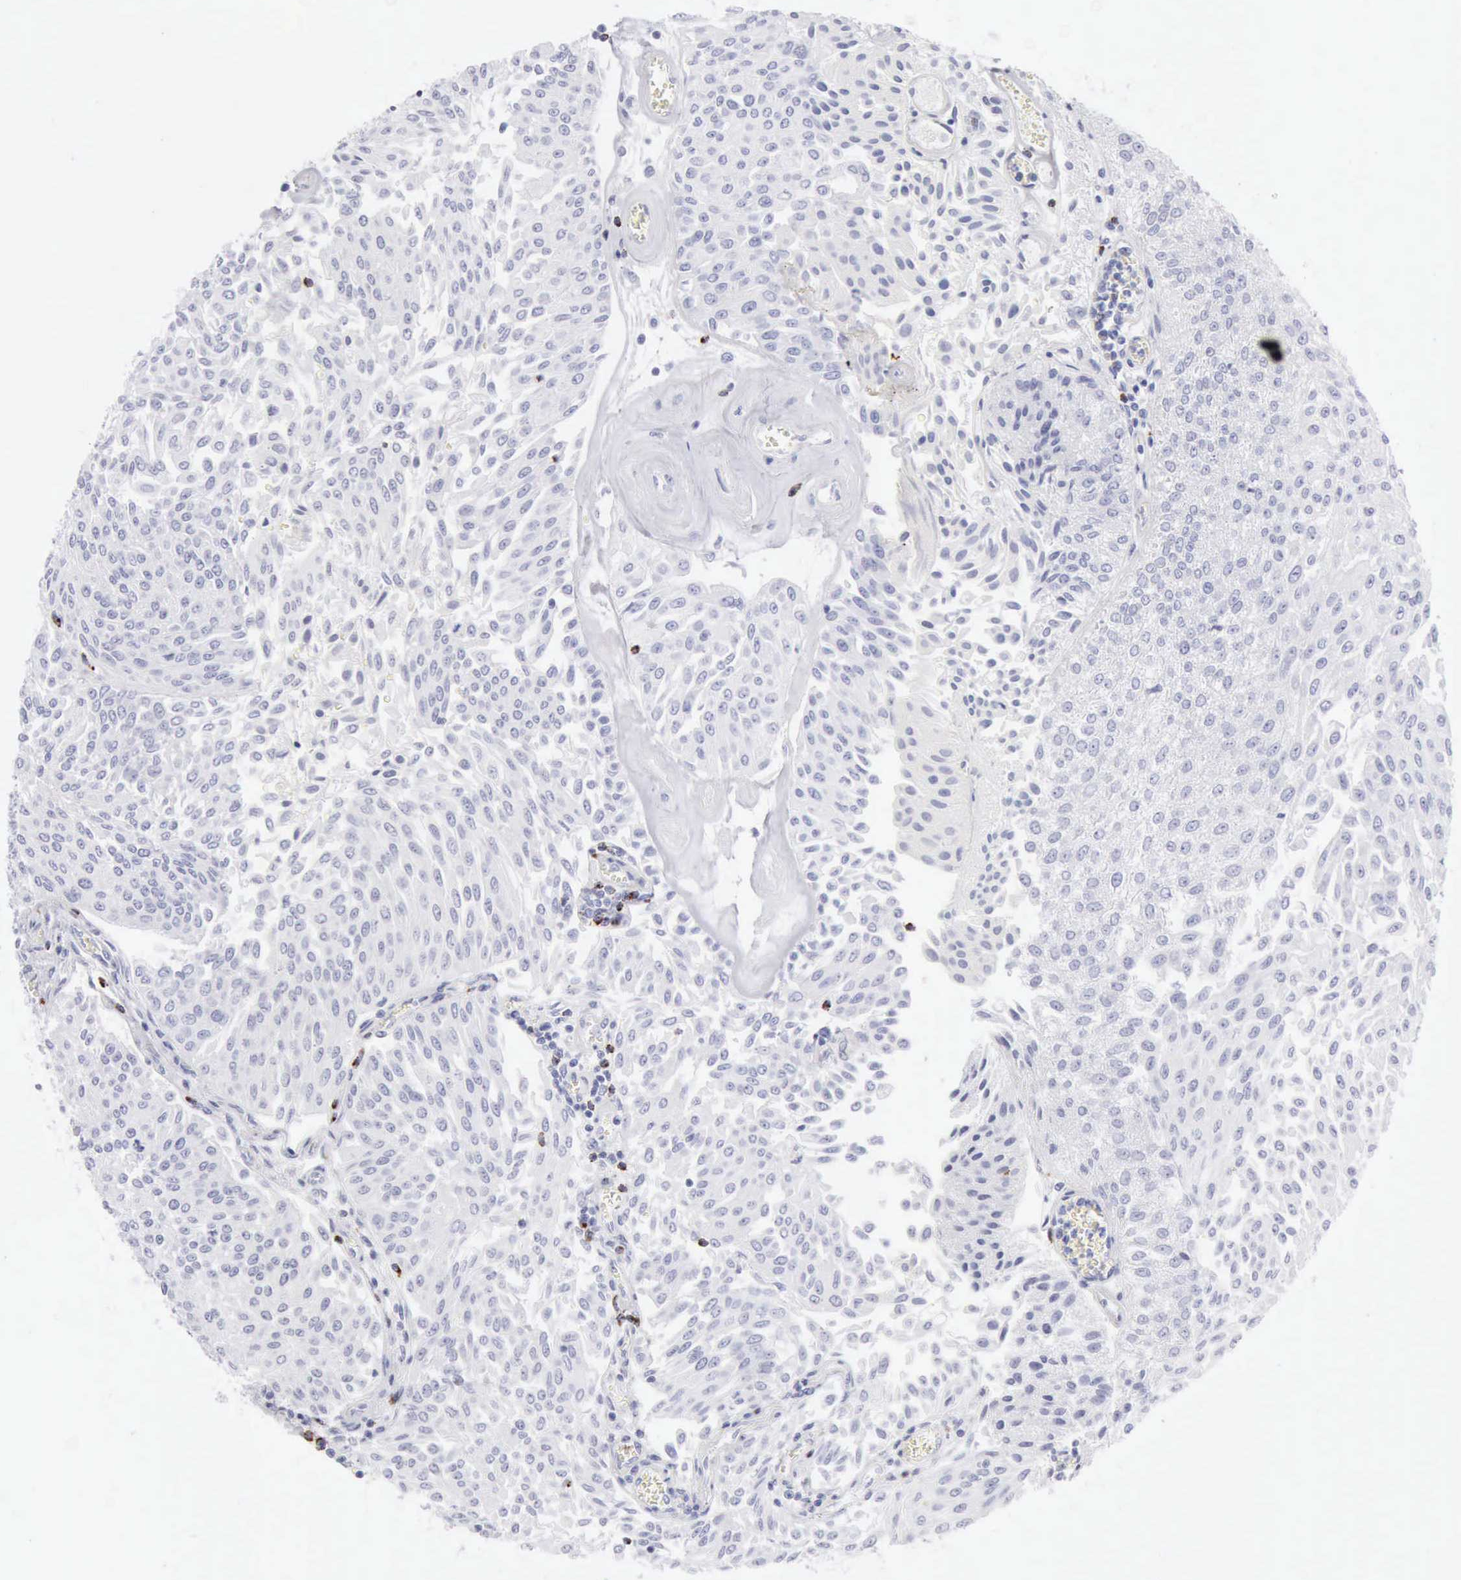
{"staining": {"intensity": "negative", "quantity": "none", "location": "none"}, "tissue": "urothelial cancer", "cell_type": "Tumor cells", "image_type": "cancer", "snomed": [{"axis": "morphology", "description": "Urothelial carcinoma, Low grade"}, {"axis": "topography", "description": "Urinary bladder"}], "caption": "The immunohistochemistry (IHC) photomicrograph has no significant positivity in tumor cells of low-grade urothelial carcinoma tissue. (Stains: DAB (3,3'-diaminobenzidine) IHC with hematoxylin counter stain, Microscopy: brightfield microscopy at high magnification).", "gene": "GZMB", "patient": {"sex": "male", "age": 86}}